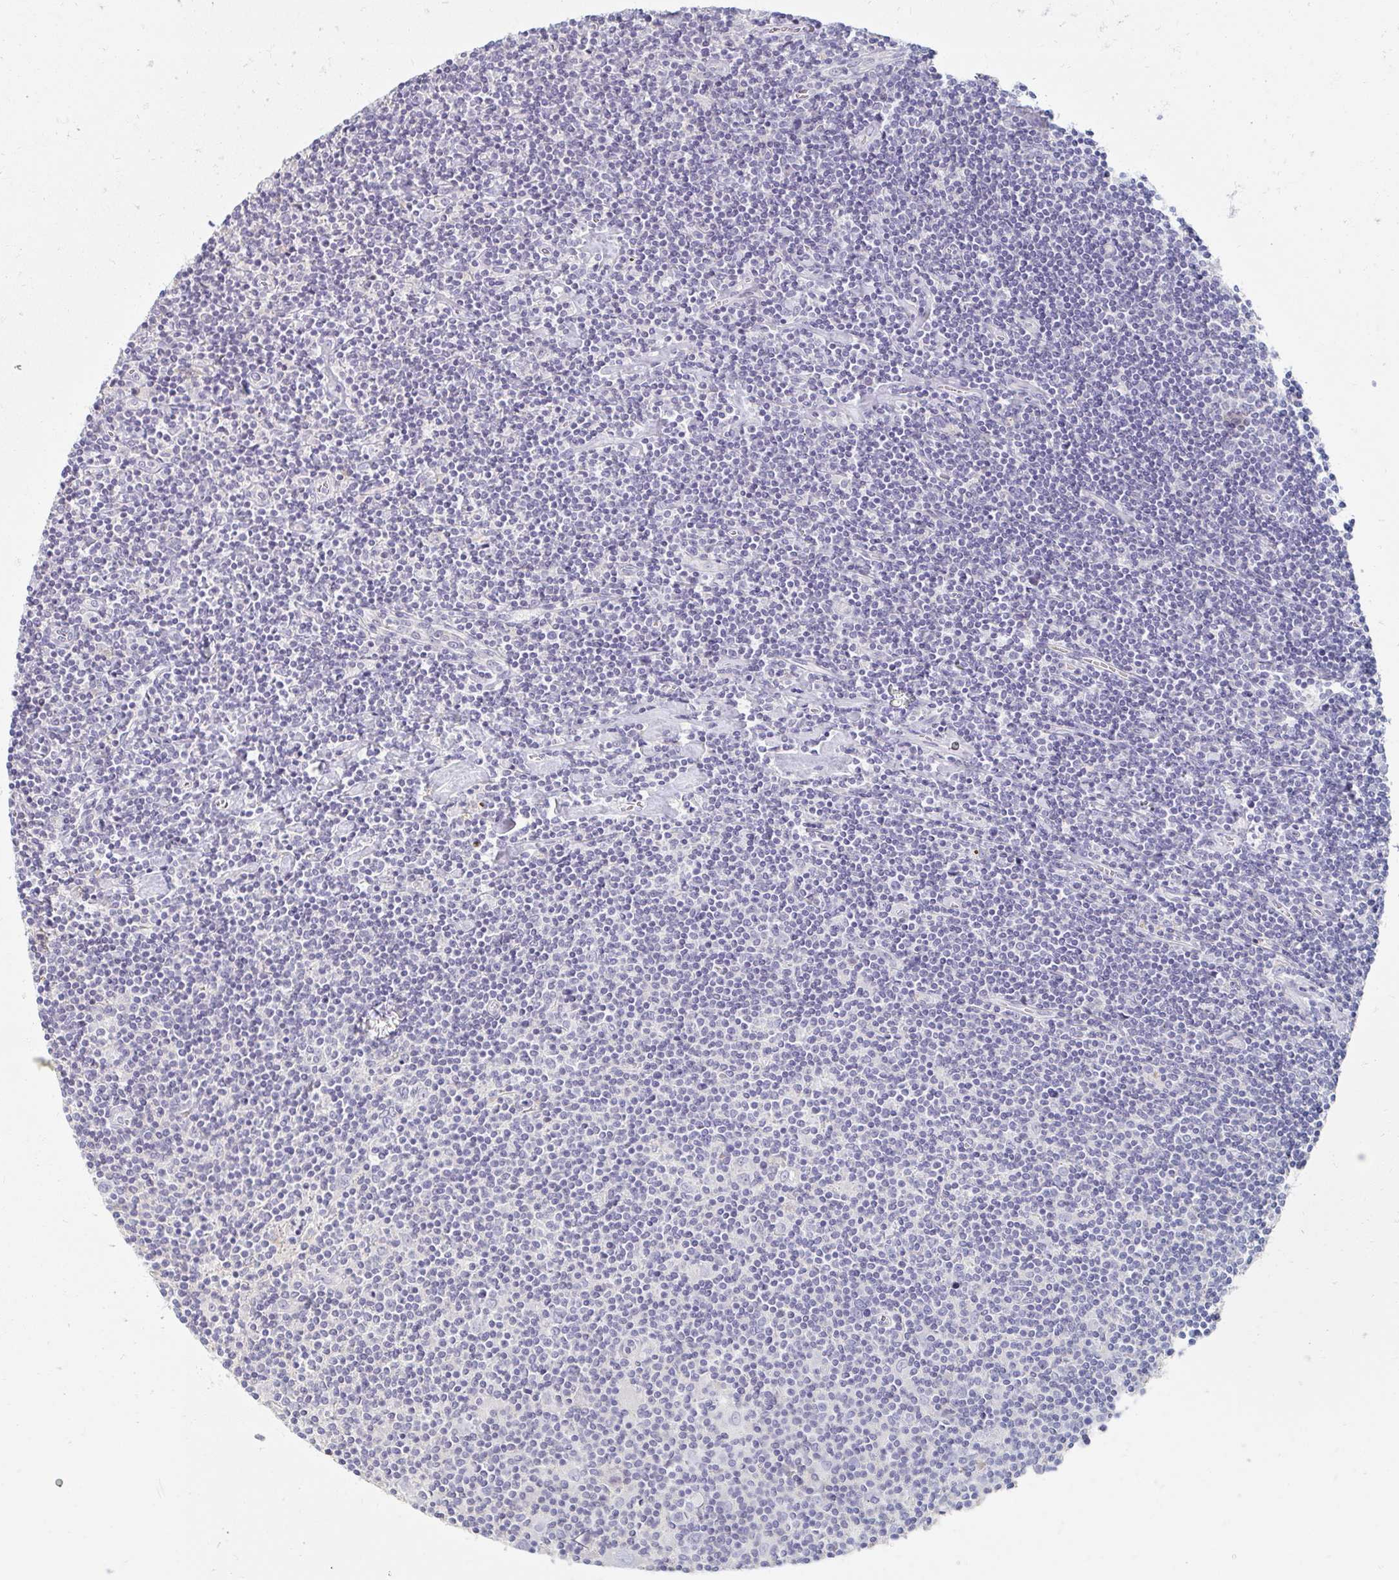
{"staining": {"intensity": "negative", "quantity": "none", "location": "none"}, "tissue": "lymphoma", "cell_type": "Tumor cells", "image_type": "cancer", "snomed": [{"axis": "morphology", "description": "Hodgkin's disease, NOS"}, {"axis": "topography", "description": "Lymph node"}], "caption": "A high-resolution micrograph shows IHC staining of lymphoma, which reveals no significant staining in tumor cells.", "gene": "MYLK2", "patient": {"sex": "male", "age": 40}}